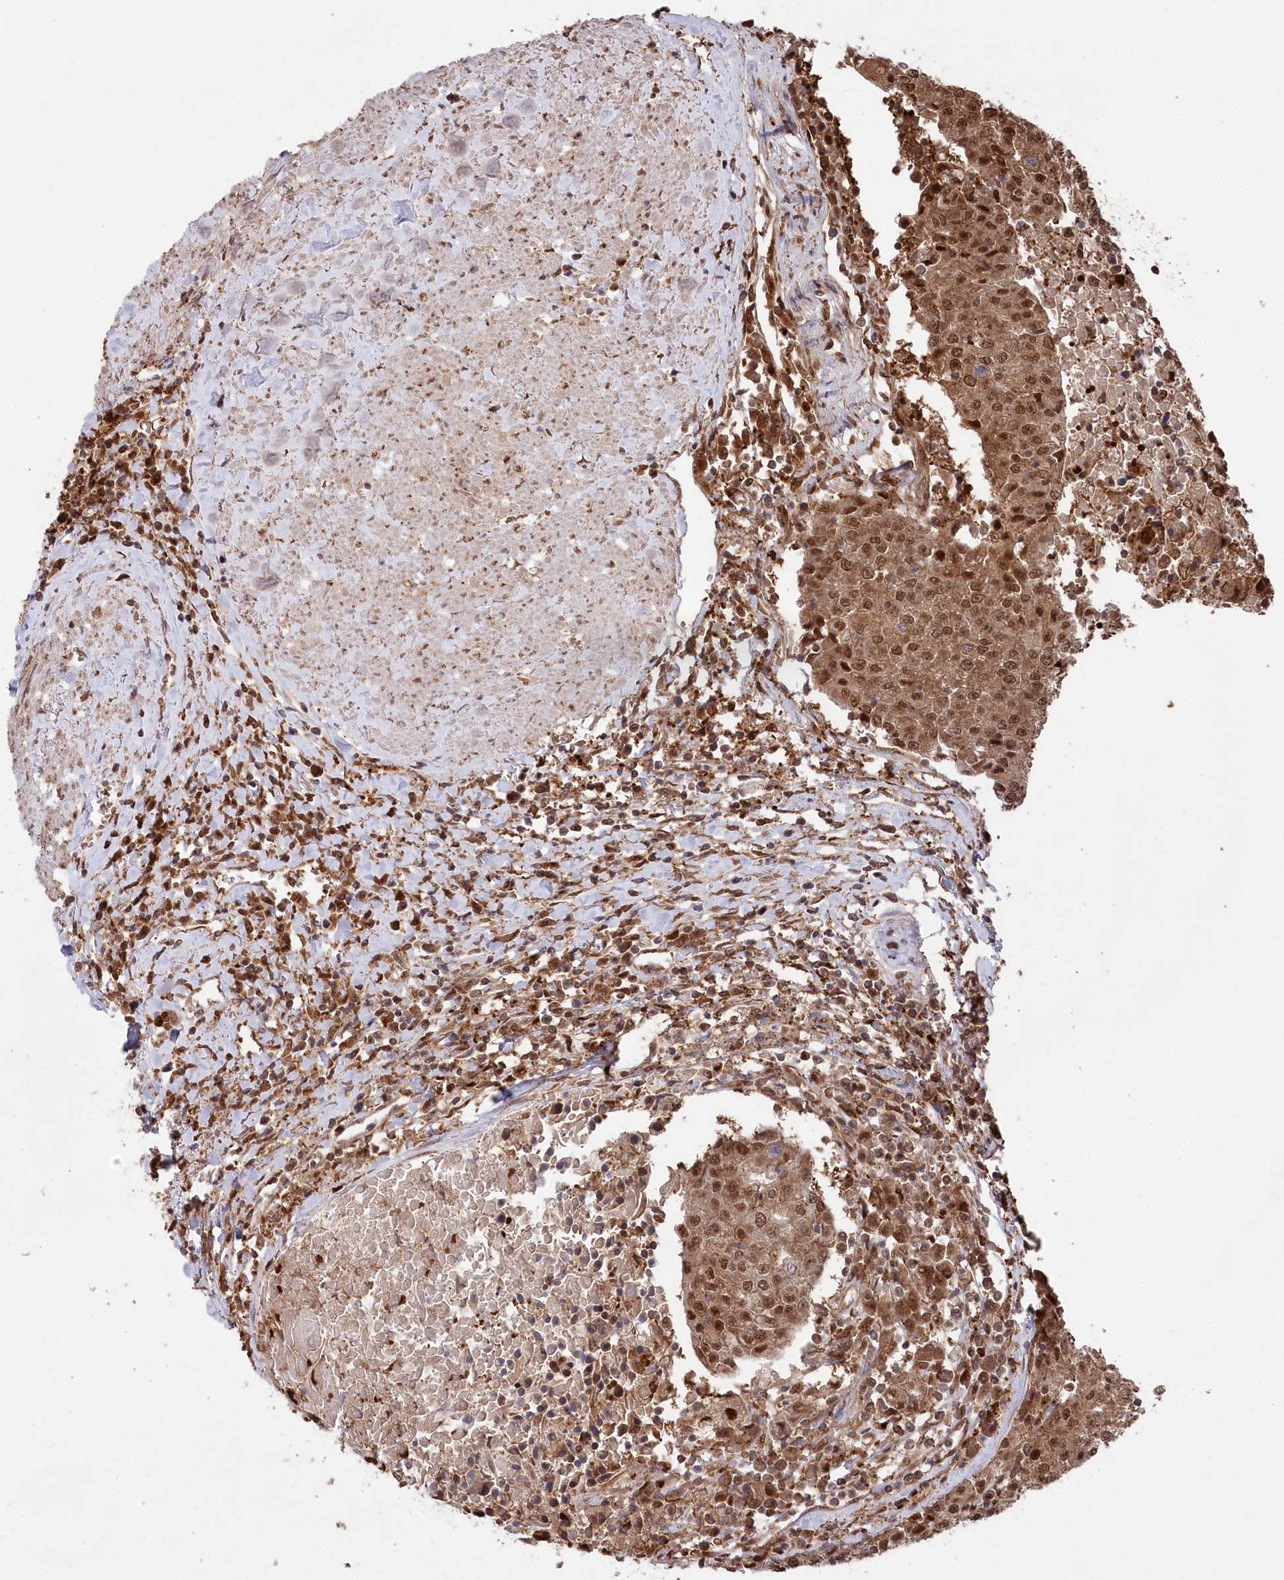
{"staining": {"intensity": "moderate", "quantity": ">75%", "location": "cytoplasmic/membranous,nuclear"}, "tissue": "urothelial cancer", "cell_type": "Tumor cells", "image_type": "cancer", "snomed": [{"axis": "morphology", "description": "Urothelial carcinoma, High grade"}, {"axis": "topography", "description": "Urinary bladder"}], "caption": "High-grade urothelial carcinoma stained with IHC reveals moderate cytoplasmic/membranous and nuclear positivity in about >75% of tumor cells. Nuclei are stained in blue.", "gene": "PSMA1", "patient": {"sex": "female", "age": 85}}